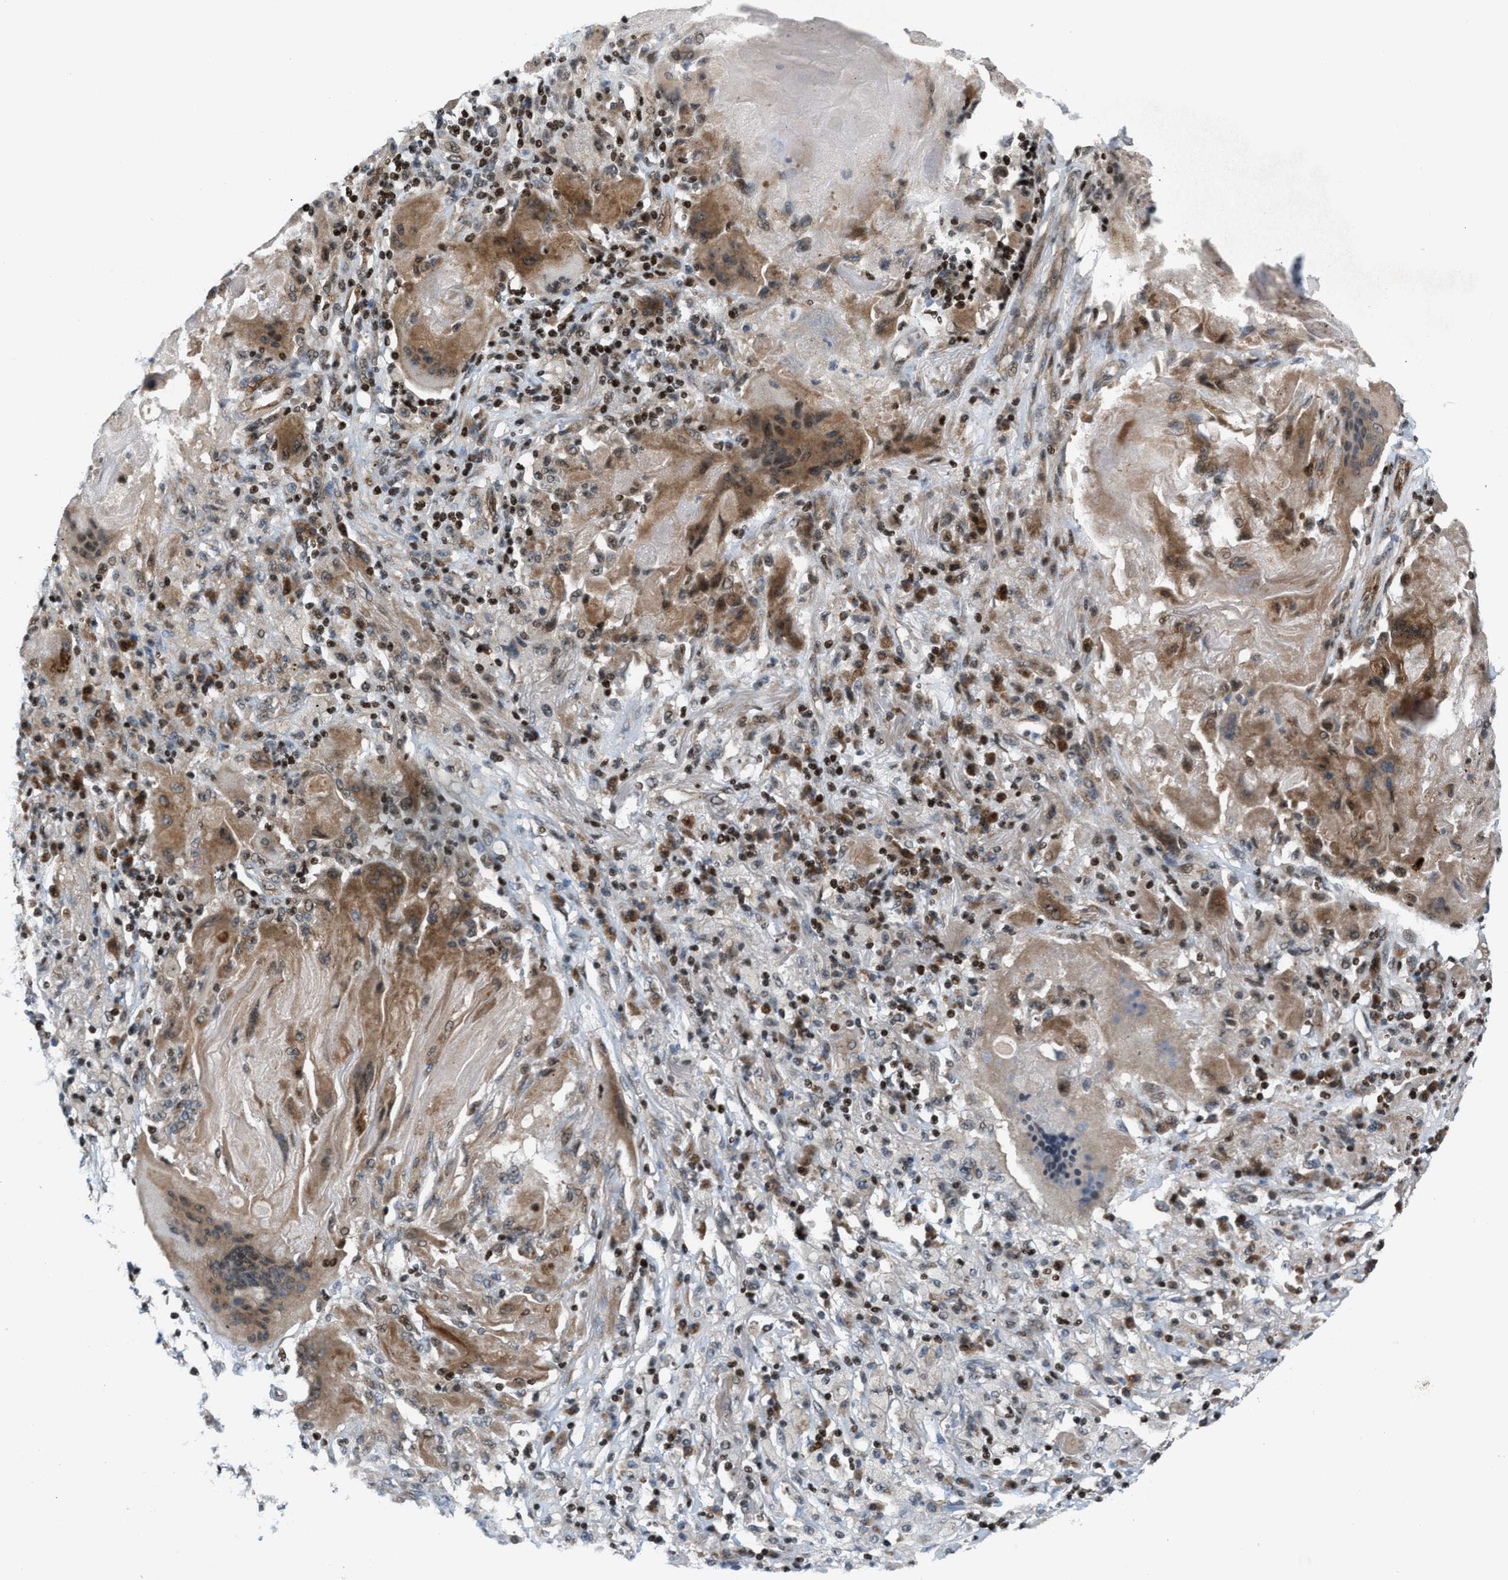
{"staining": {"intensity": "moderate", "quantity": ">75%", "location": "cytoplasmic/membranous"}, "tissue": "lung cancer", "cell_type": "Tumor cells", "image_type": "cancer", "snomed": [{"axis": "morphology", "description": "Squamous cell carcinoma, NOS"}, {"axis": "topography", "description": "Lung"}], "caption": "Tumor cells display medium levels of moderate cytoplasmic/membranous expression in about >75% of cells in lung cancer.", "gene": "ZNF276", "patient": {"sex": "male", "age": 61}}